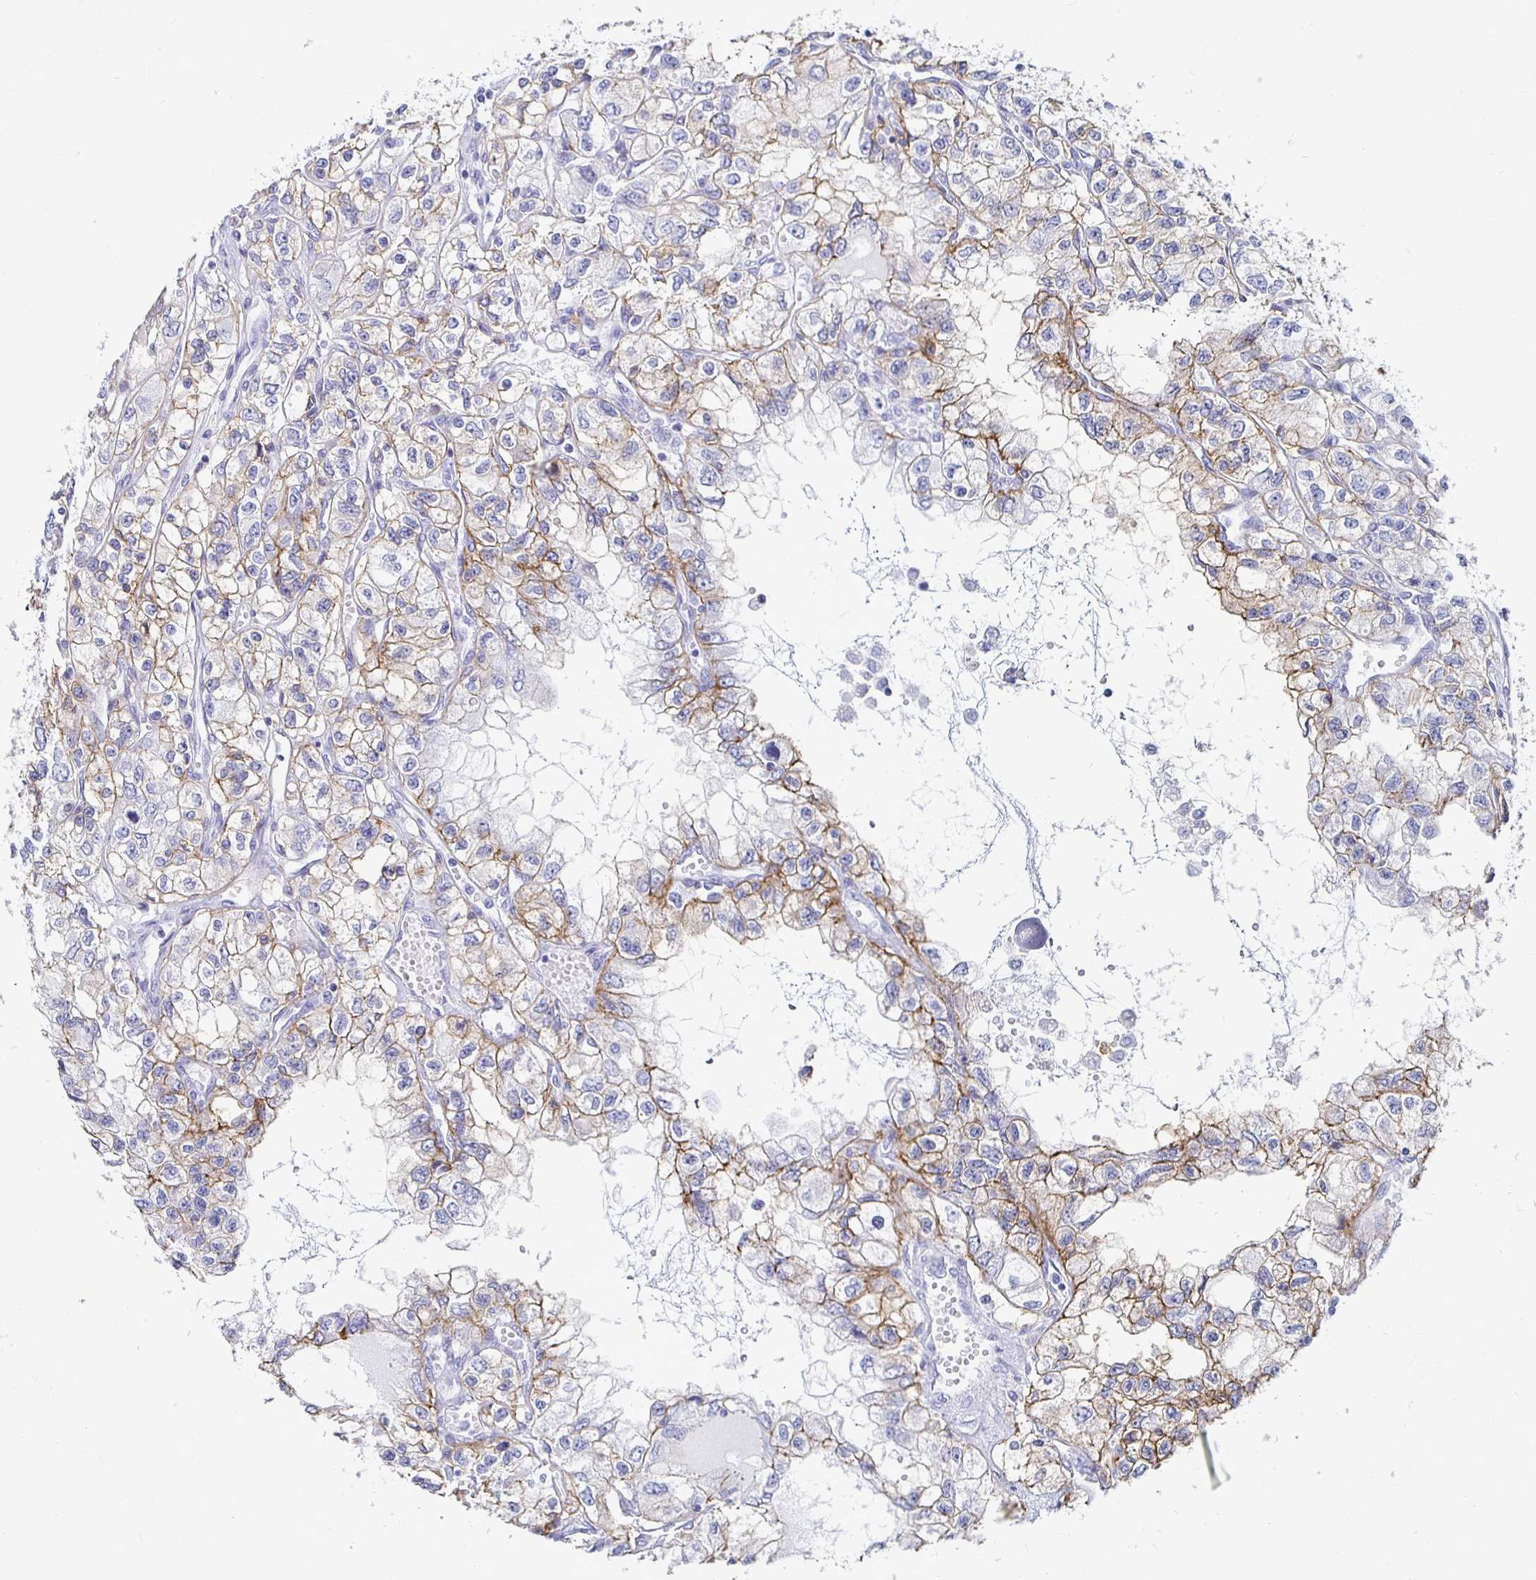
{"staining": {"intensity": "moderate", "quantity": "<25%", "location": "cytoplasmic/membranous"}, "tissue": "renal cancer", "cell_type": "Tumor cells", "image_type": "cancer", "snomed": [{"axis": "morphology", "description": "Adenocarcinoma, NOS"}, {"axis": "topography", "description": "Kidney"}], "caption": "Immunohistochemistry staining of renal cancer (adenocarcinoma), which demonstrates low levels of moderate cytoplasmic/membranous staining in about <25% of tumor cells indicating moderate cytoplasmic/membranous protein expression. The staining was performed using DAB (brown) for protein detection and nuclei were counterstained in hematoxylin (blue).", "gene": "CA9", "patient": {"sex": "female", "age": 59}}